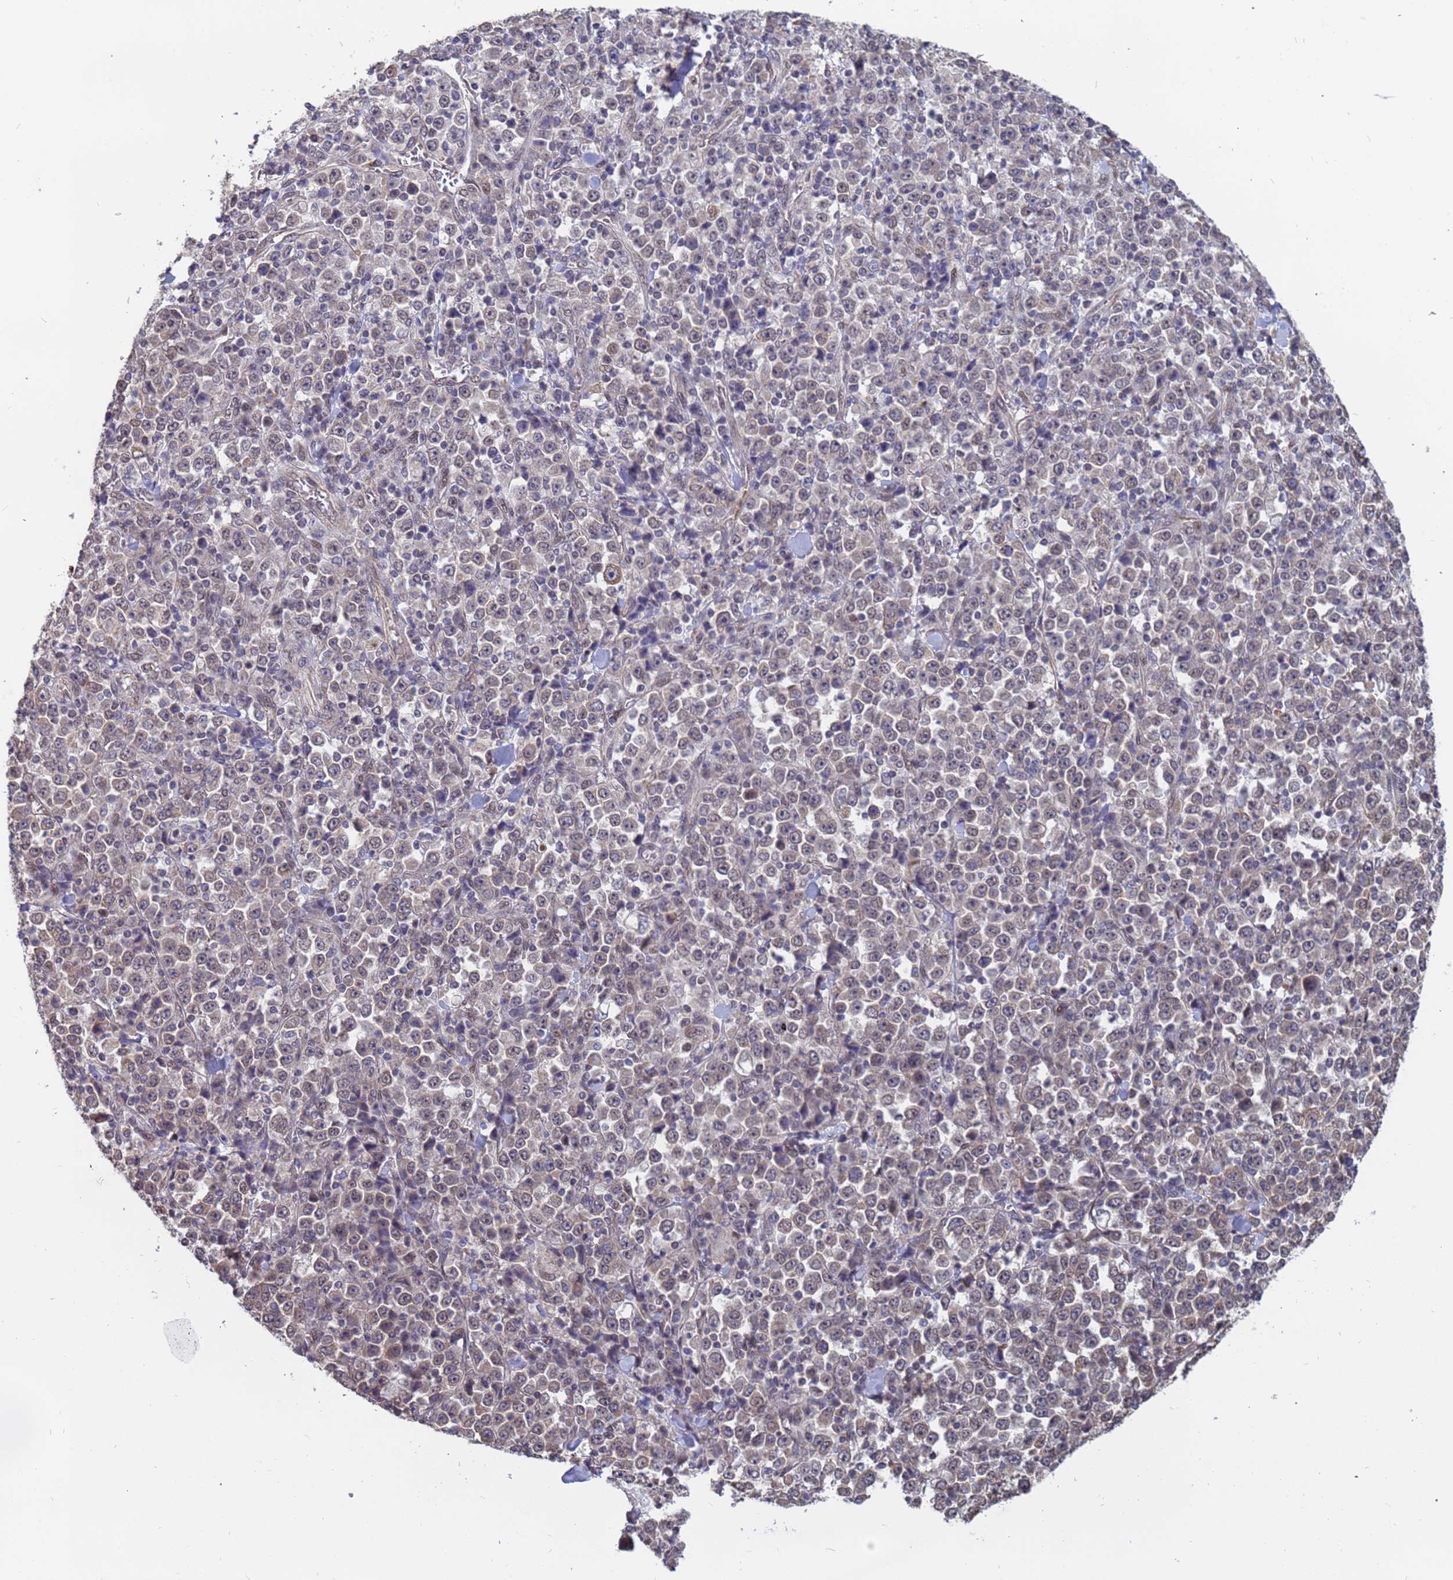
{"staining": {"intensity": "negative", "quantity": "none", "location": "none"}, "tissue": "stomach cancer", "cell_type": "Tumor cells", "image_type": "cancer", "snomed": [{"axis": "morphology", "description": "Normal tissue, NOS"}, {"axis": "morphology", "description": "Adenocarcinoma, NOS"}, {"axis": "topography", "description": "Stomach, upper"}, {"axis": "topography", "description": "Stomach"}], "caption": "Immunohistochemistry of adenocarcinoma (stomach) demonstrates no positivity in tumor cells. (DAB (3,3'-diaminobenzidine) immunohistochemistry visualized using brightfield microscopy, high magnification).", "gene": "DENND2B", "patient": {"sex": "male", "age": 59}}